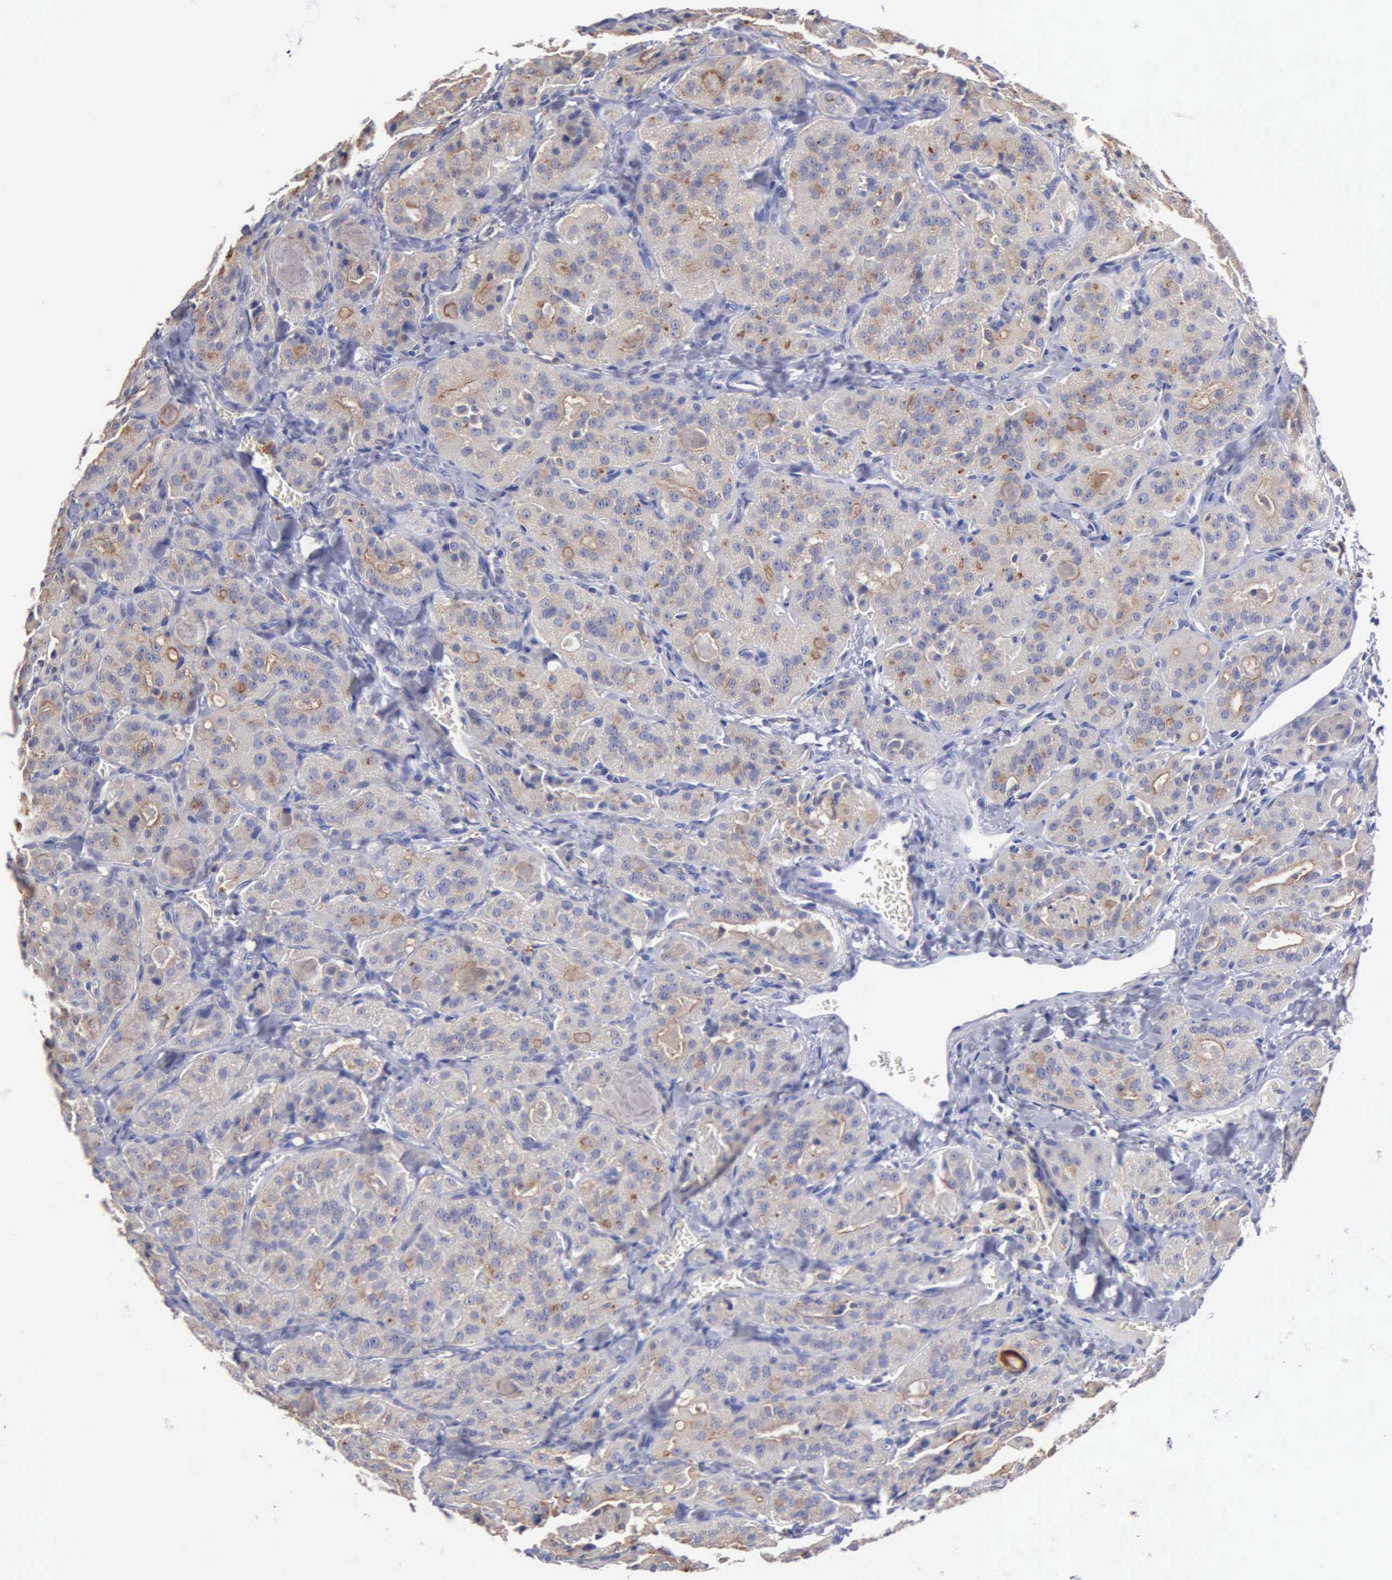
{"staining": {"intensity": "moderate", "quantity": ">75%", "location": "cytoplasmic/membranous"}, "tissue": "thyroid cancer", "cell_type": "Tumor cells", "image_type": "cancer", "snomed": [{"axis": "morphology", "description": "Carcinoma, NOS"}, {"axis": "topography", "description": "Thyroid gland"}], "caption": "Human thyroid cancer stained with a brown dye shows moderate cytoplasmic/membranous positive staining in about >75% of tumor cells.", "gene": "PTGS2", "patient": {"sex": "male", "age": 76}}